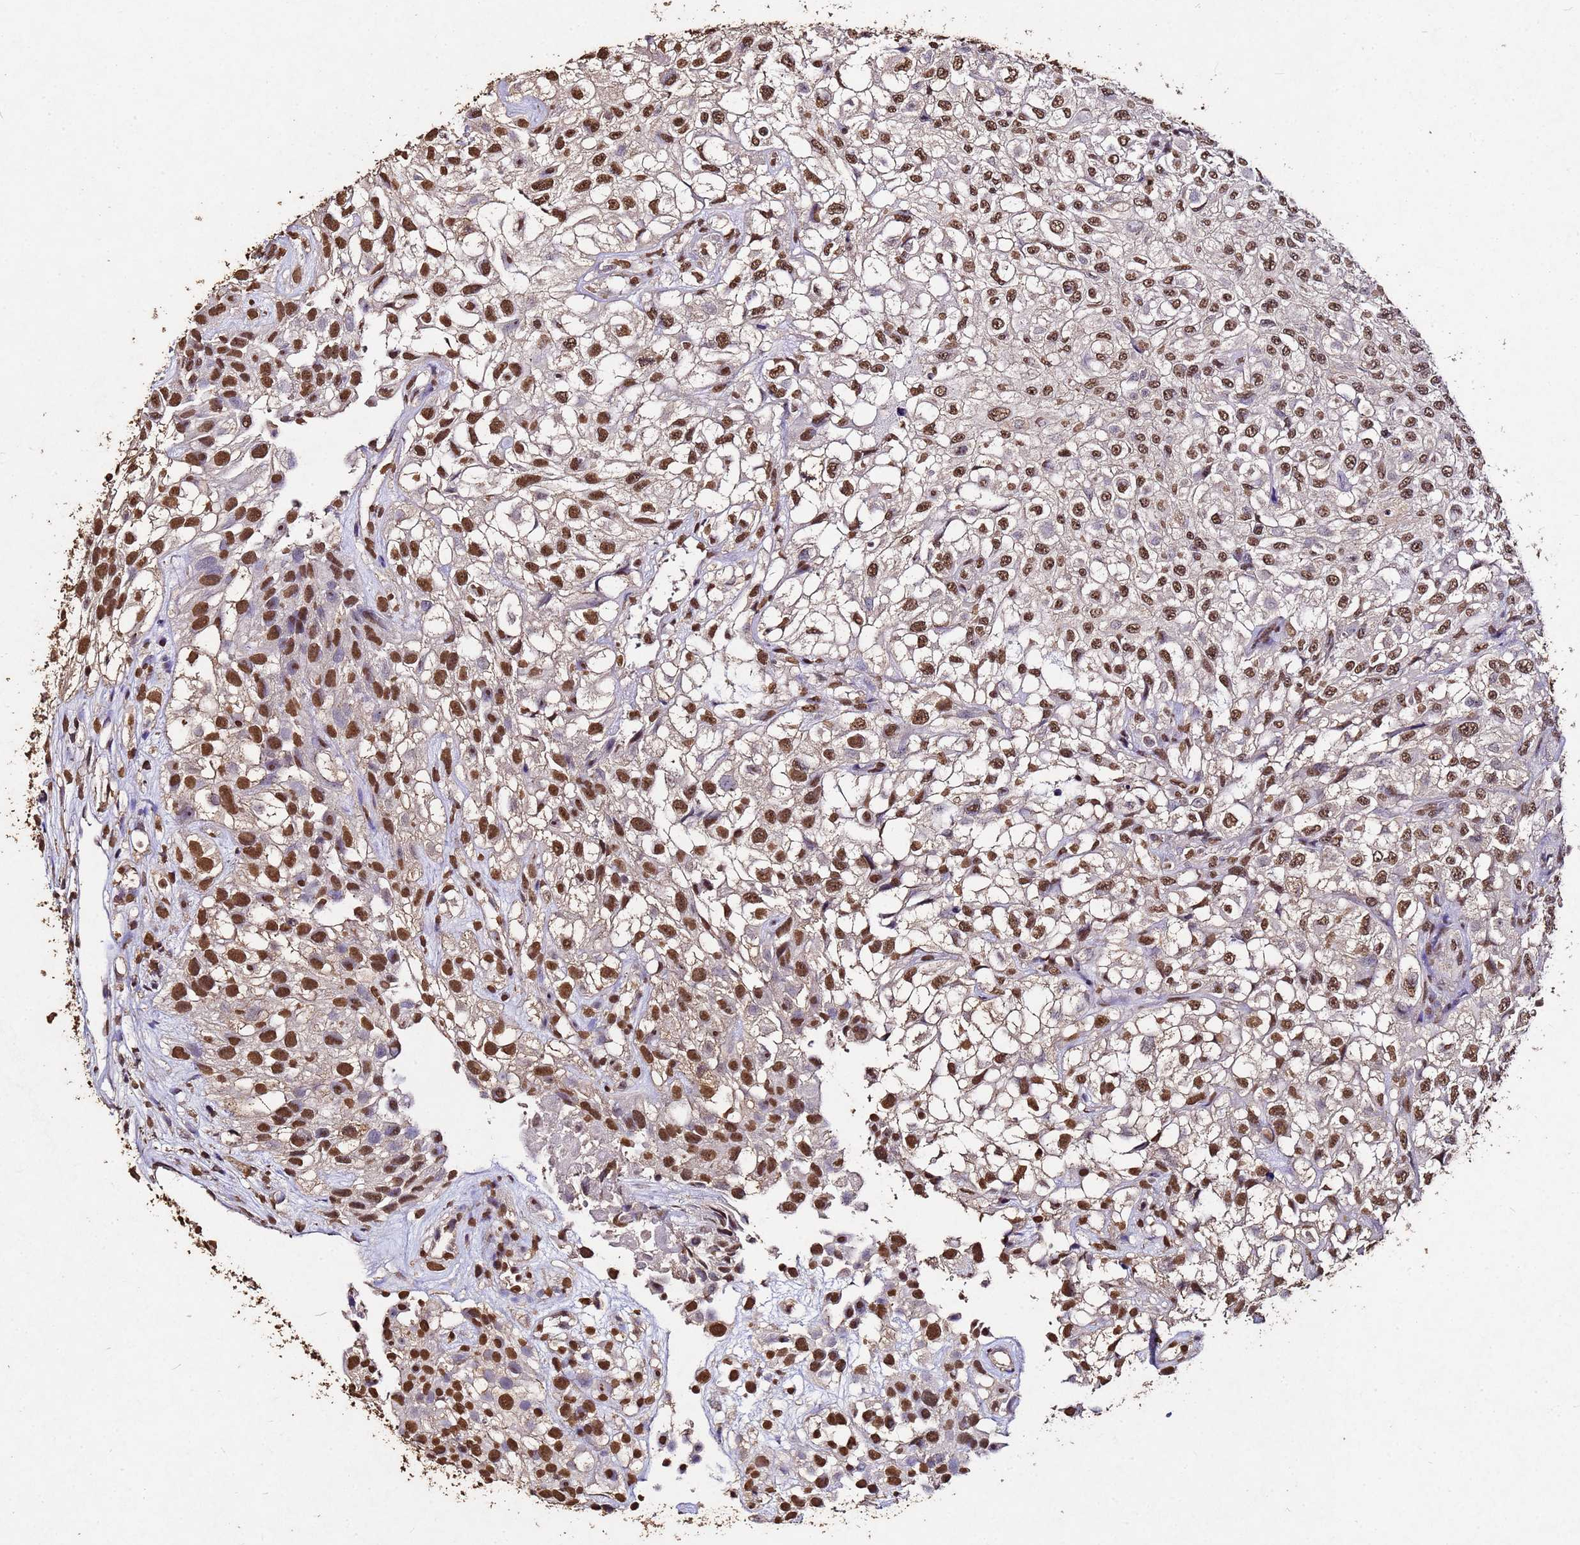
{"staining": {"intensity": "moderate", "quantity": ">75%", "location": "nuclear"}, "tissue": "urothelial cancer", "cell_type": "Tumor cells", "image_type": "cancer", "snomed": [{"axis": "morphology", "description": "Urothelial carcinoma, High grade"}, {"axis": "topography", "description": "Urinary bladder"}], "caption": "A high-resolution histopathology image shows immunohistochemistry staining of high-grade urothelial carcinoma, which reveals moderate nuclear positivity in approximately >75% of tumor cells.", "gene": "MYOCD", "patient": {"sex": "male", "age": 56}}